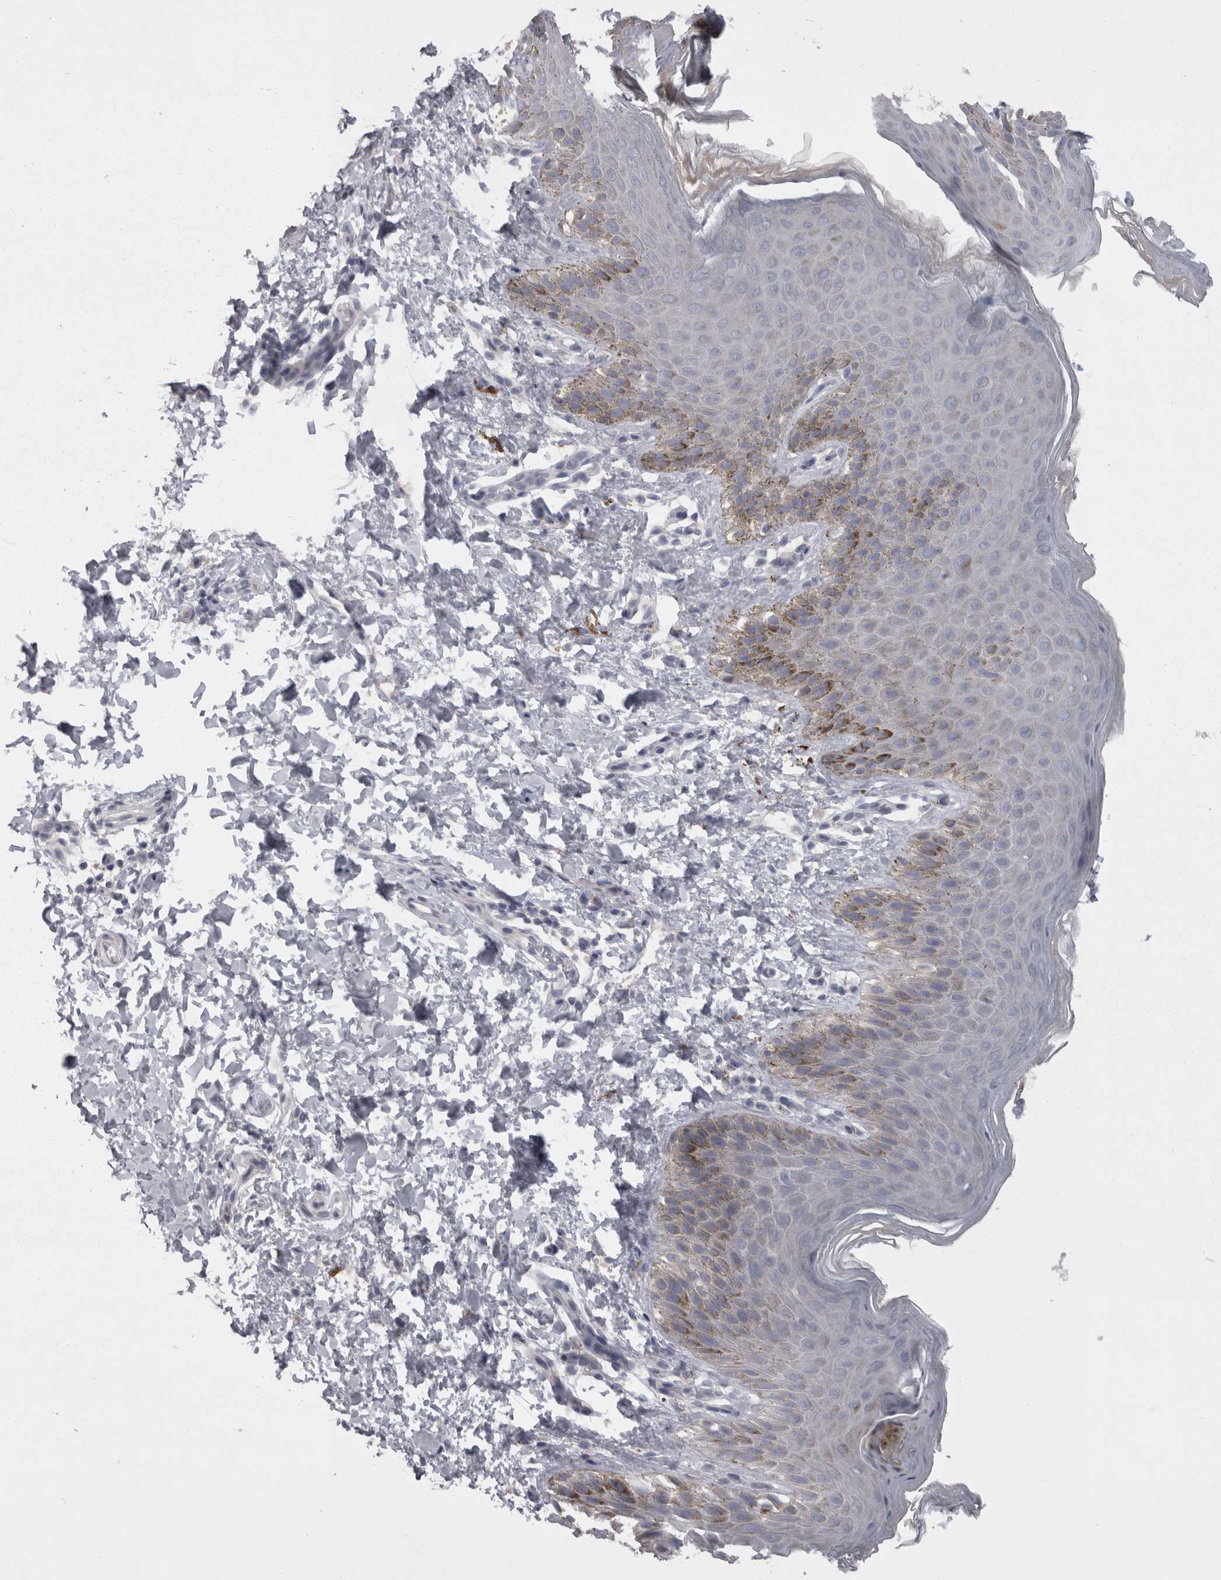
{"staining": {"intensity": "moderate", "quantity": "<25%", "location": "cytoplasmic/membranous"}, "tissue": "skin", "cell_type": "Epidermal cells", "image_type": "normal", "snomed": [{"axis": "morphology", "description": "Normal tissue, NOS"}, {"axis": "topography", "description": "Anal"}, {"axis": "topography", "description": "Peripheral nerve tissue"}], "caption": "Epidermal cells reveal moderate cytoplasmic/membranous positivity in about <25% of cells in normal skin. The staining was performed using DAB (3,3'-diaminobenzidine) to visualize the protein expression in brown, while the nuclei were stained in blue with hematoxylin (Magnification: 20x).", "gene": "CAMK2D", "patient": {"sex": "male", "age": 44}}